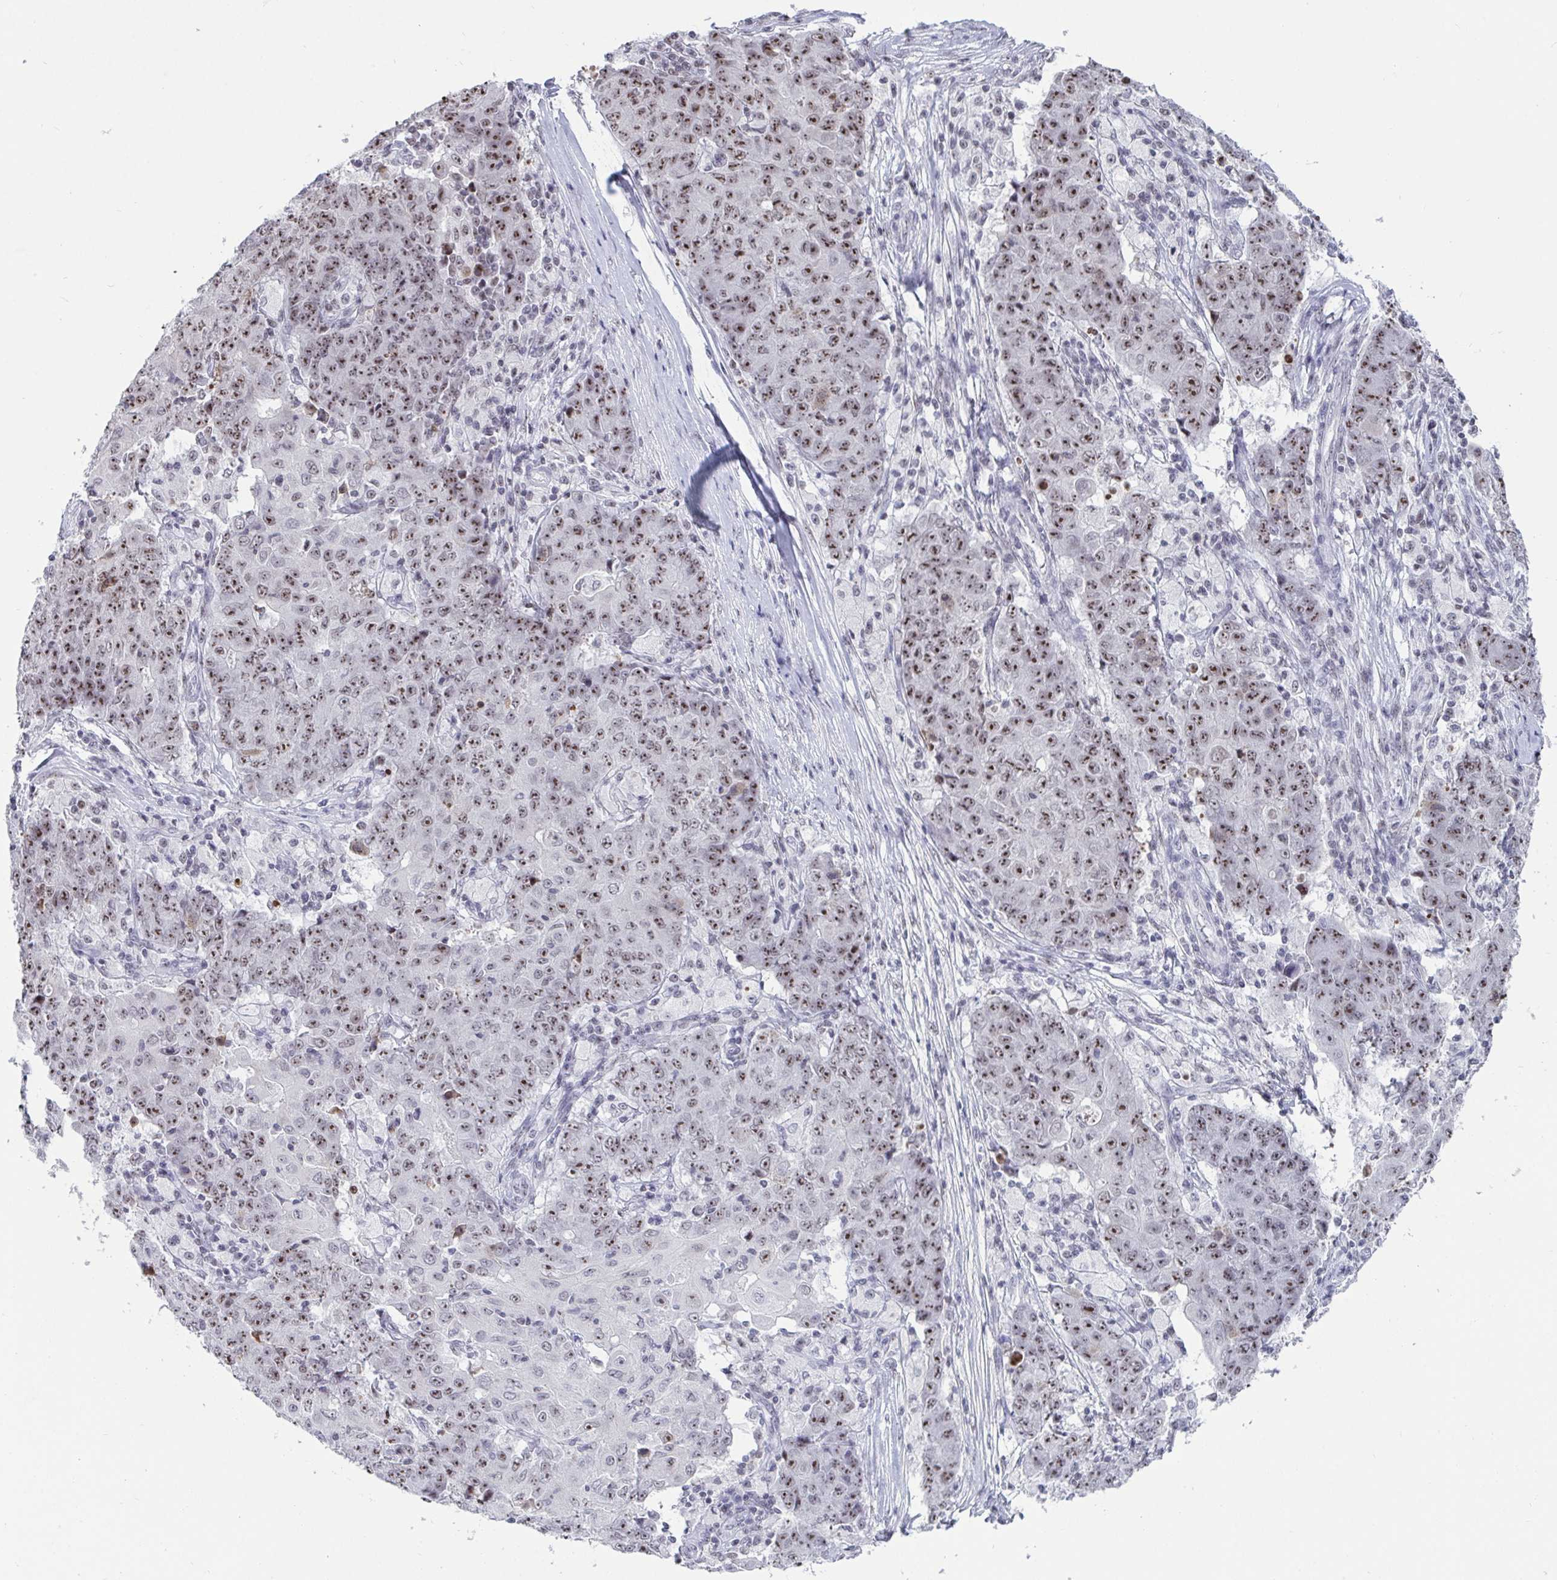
{"staining": {"intensity": "moderate", "quantity": ">75%", "location": "nuclear"}, "tissue": "ovarian cancer", "cell_type": "Tumor cells", "image_type": "cancer", "snomed": [{"axis": "morphology", "description": "Carcinoma, endometroid"}, {"axis": "topography", "description": "Ovary"}], "caption": "A brown stain highlights moderate nuclear expression of a protein in human ovarian cancer tumor cells.", "gene": "SUPT16H", "patient": {"sex": "female", "age": 42}}